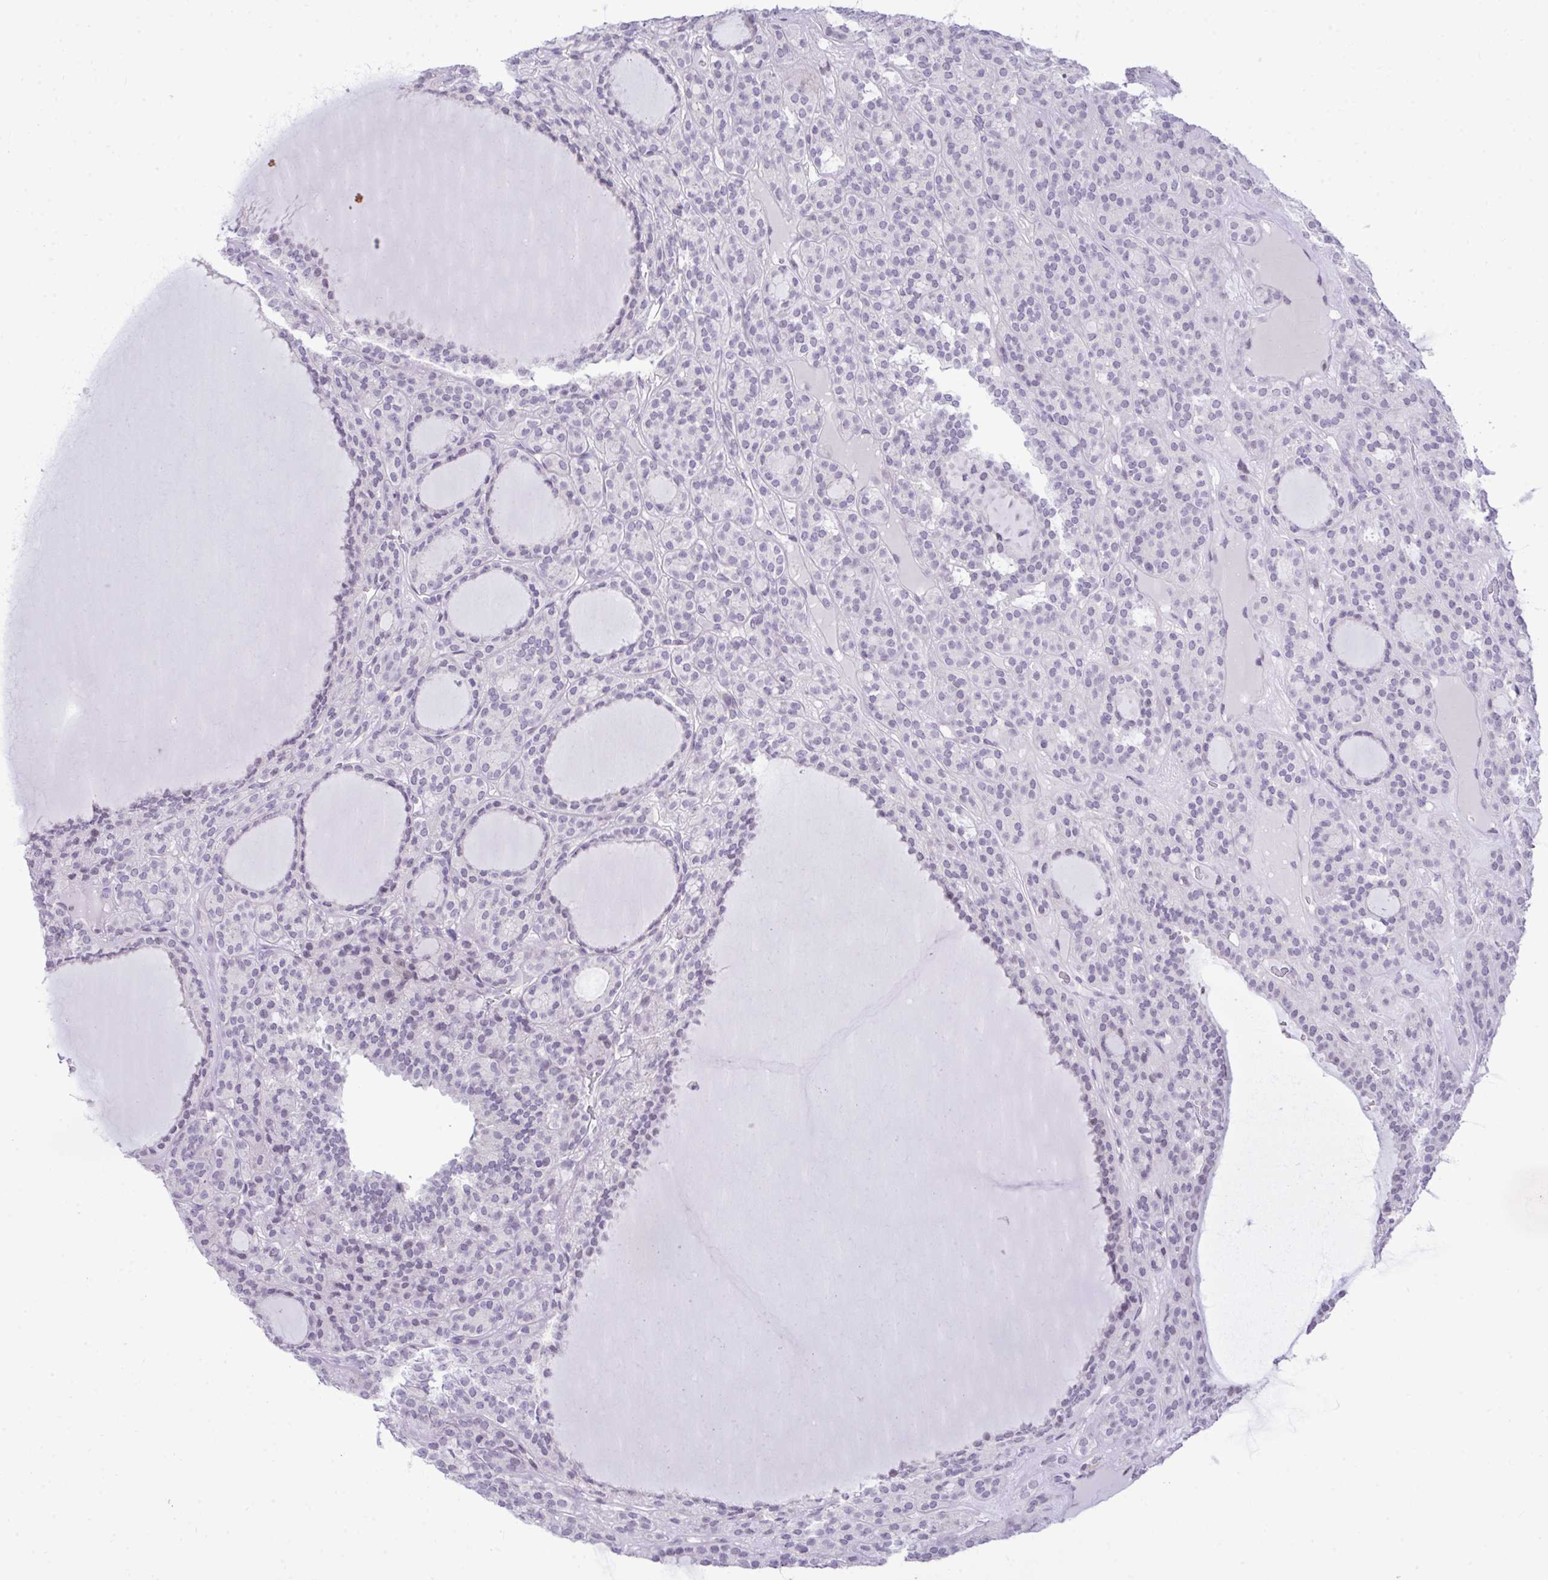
{"staining": {"intensity": "negative", "quantity": "none", "location": "none"}, "tissue": "thyroid cancer", "cell_type": "Tumor cells", "image_type": "cancer", "snomed": [{"axis": "morphology", "description": "Follicular adenoma carcinoma, NOS"}, {"axis": "topography", "description": "Thyroid gland"}], "caption": "Immunohistochemical staining of human follicular adenoma carcinoma (thyroid) exhibits no significant expression in tumor cells. (Immunohistochemistry, brightfield microscopy, high magnification).", "gene": "EID3", "patient": {"sex": "female", "age": 63}}